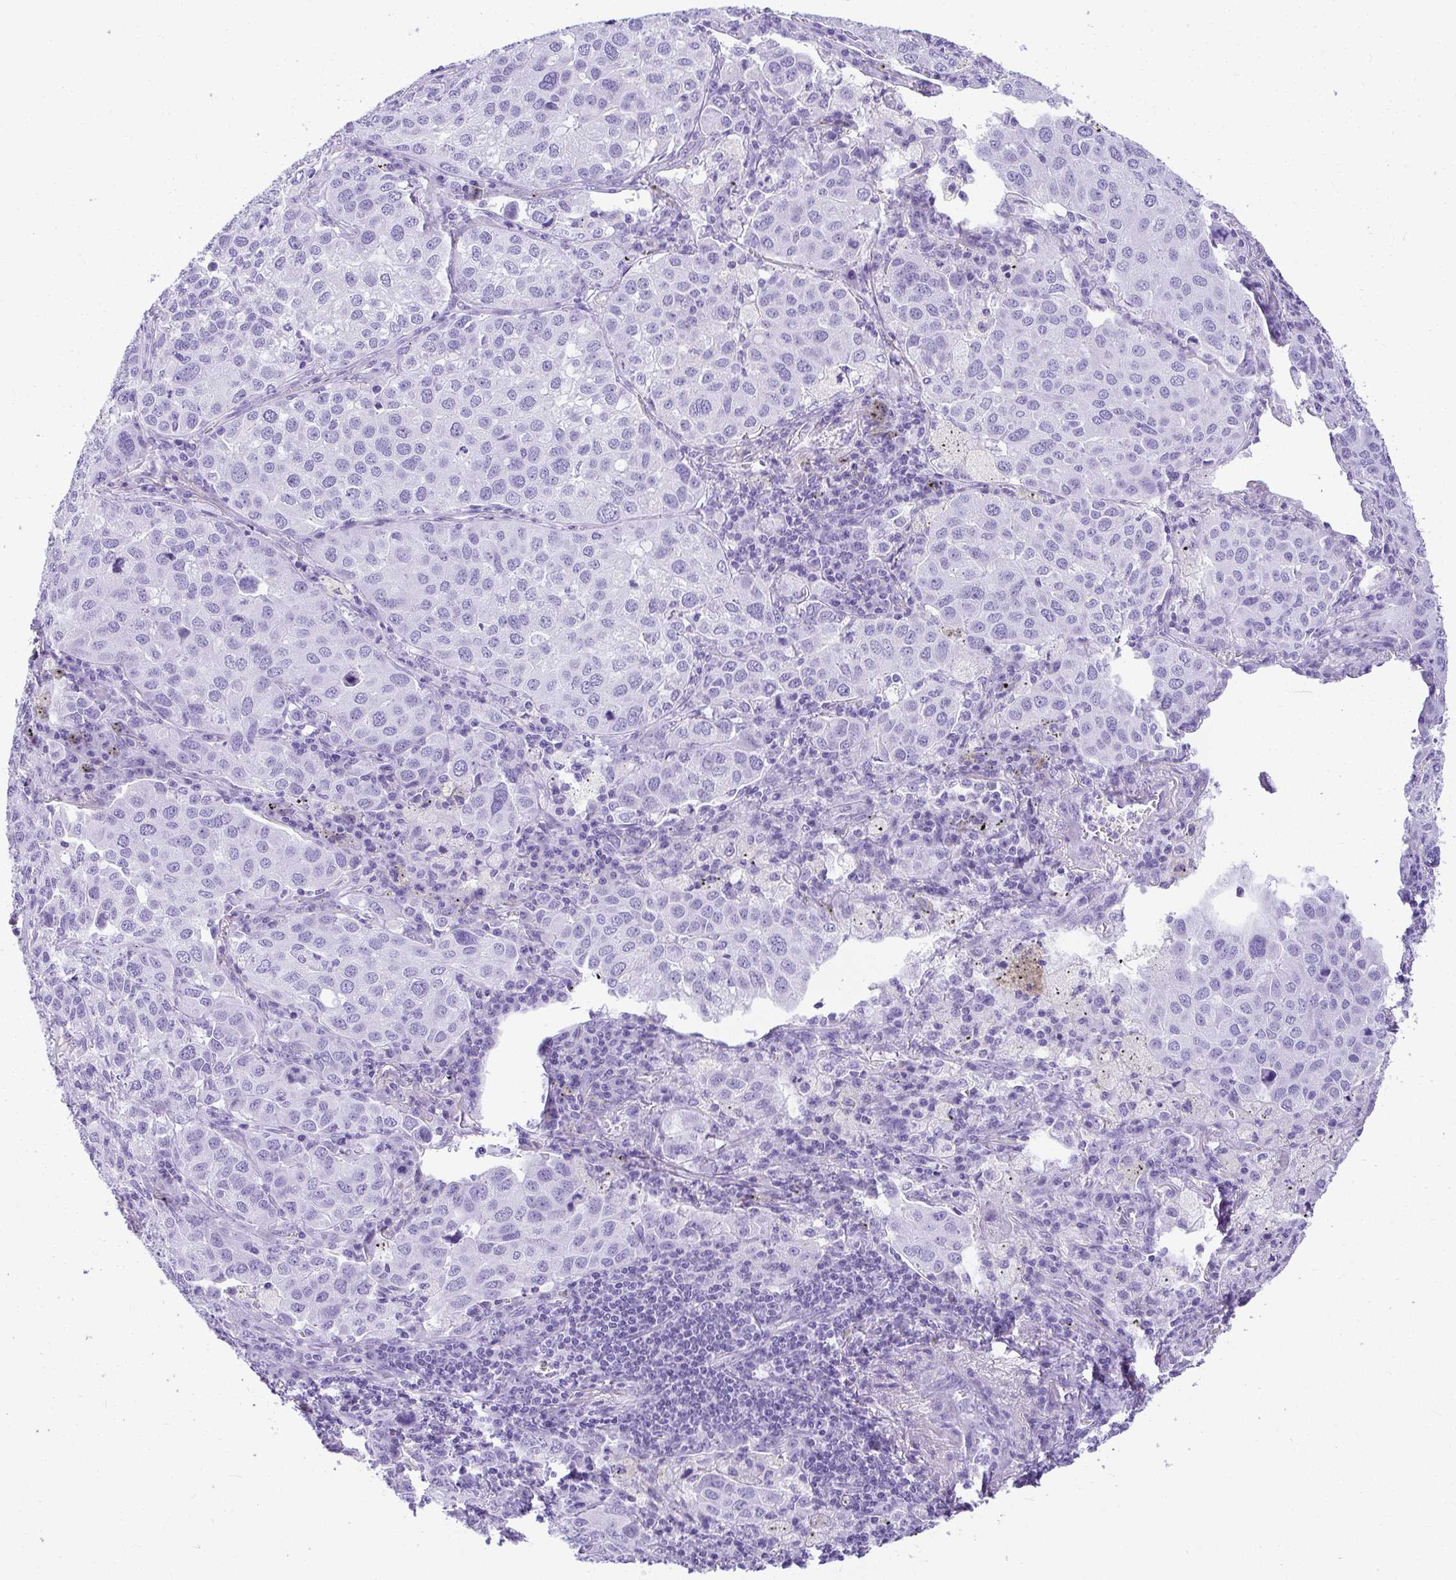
{"staining": {"intensity": "negative", "quantity": "none", "location": "none"}, "tissue": "lung cancer", "cell_type": "Tumor cells", "image_type": "cancer", "snomed": [{"axis": "morphology", "description": "Adenocarcinoma, NOS"}, {"axis": "morphology", "description": "Adenocarcinoma, metastatic, NOS"}, {"axis": "topography", "description": "Lymph node"}, {"axis": "topography", "description": "Lung"}], "caption": "This is an immunohistochemistry histopathology image of lung adenocarcinoma. There is no positivity in tumor cells.", "gene": "AVIL", "patient": {"sex": "female", "age": 65}}